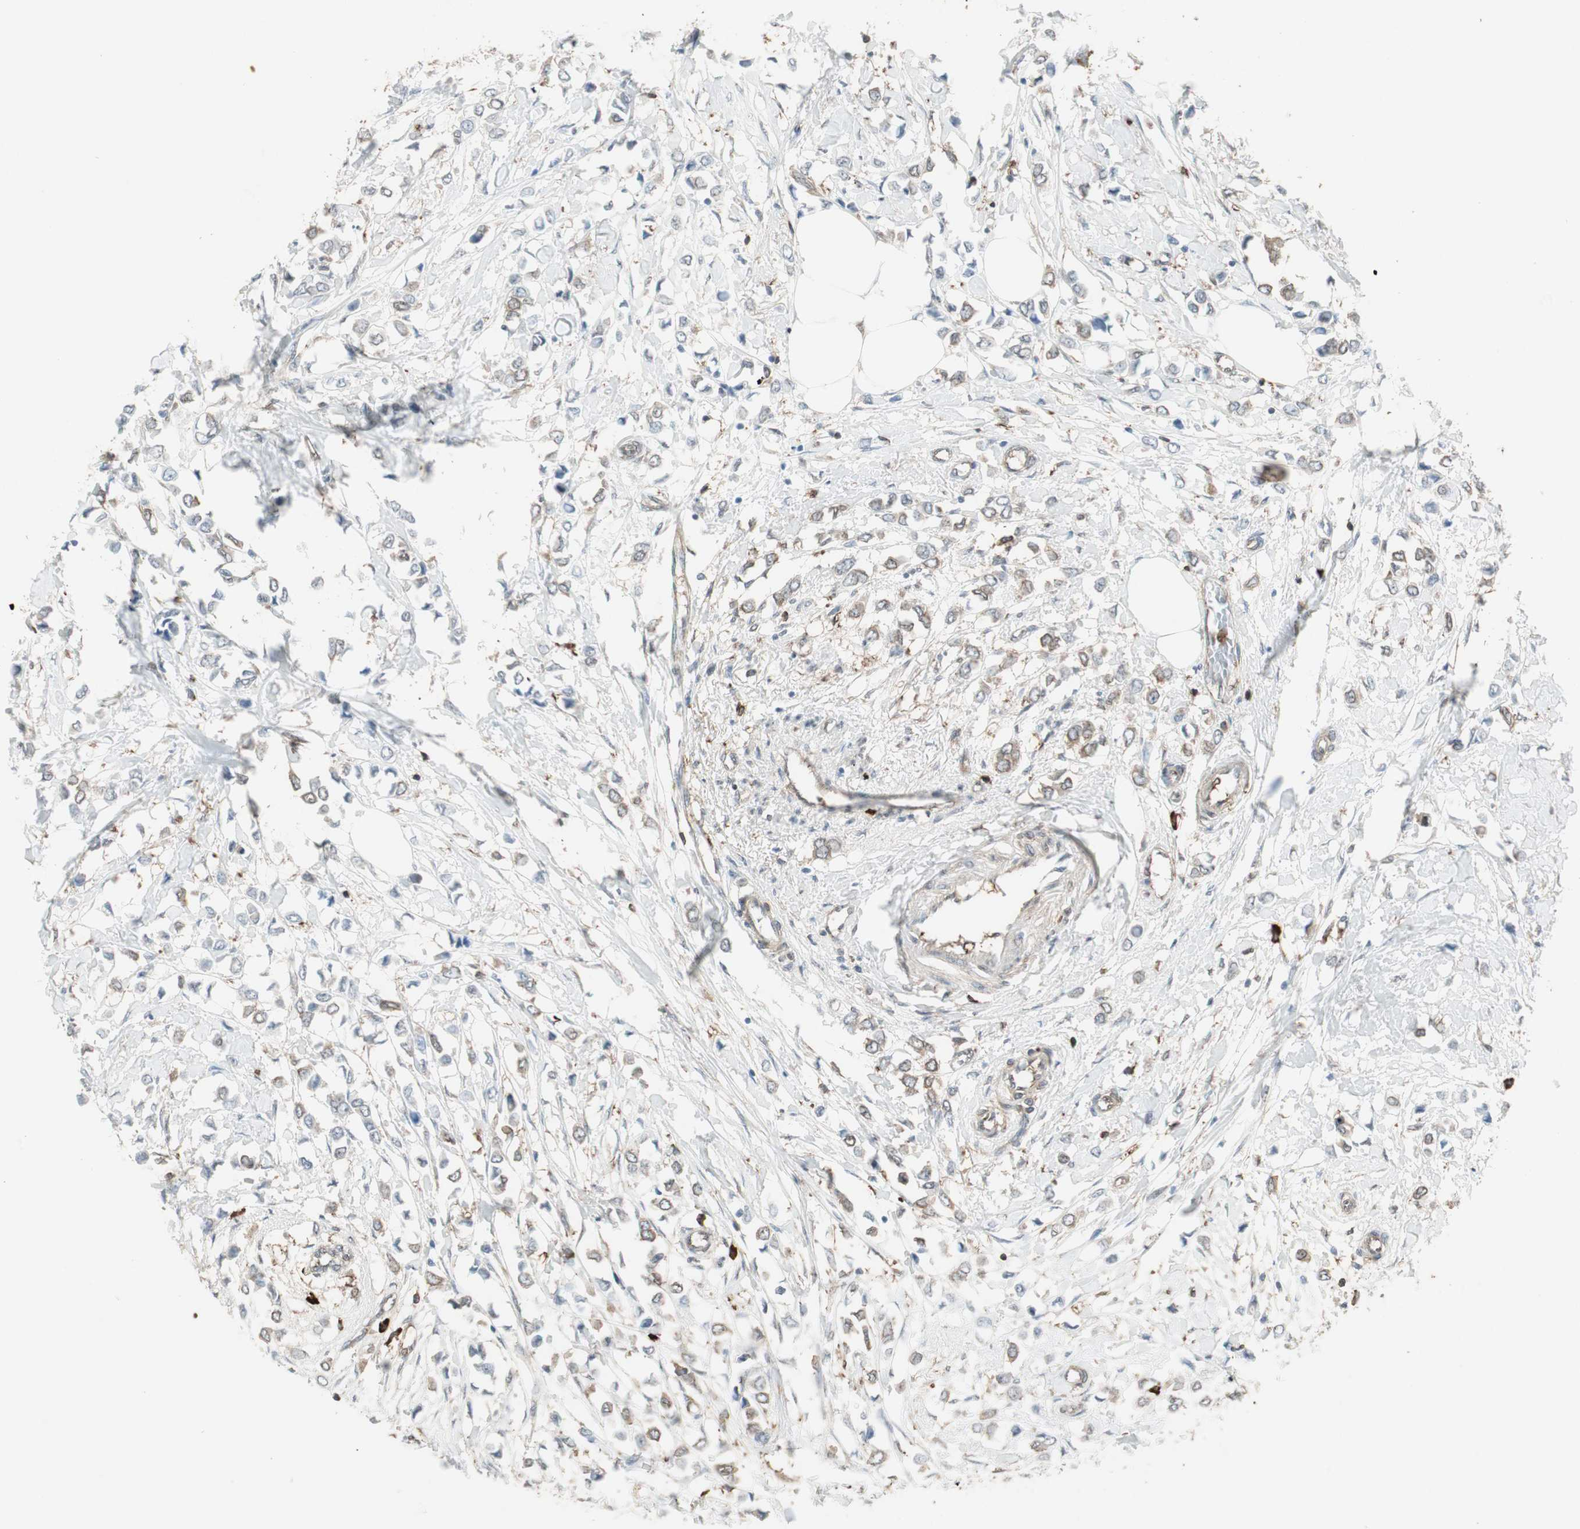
{"staining": {"intensity": "moderate", "quantity": "<25%", "location": "cytoplasmic/membranous"}, "tissue": "breast cancer", "cell_type": "Tumor cells", "image_type": "cancer", "snomed": [{"axis": "morphology", "description": "Lobular carcinoma"}, {"axis": "topography", "description": "Breast"}], "caption": "Tumor cells reveal low levels of moderate cytoplasmic/membranous positivity in about <25% of cells in human breast cancer (lobular carcinoma).", "gene": "MMP3", "patient": {"sex": "female", "age": 51}}